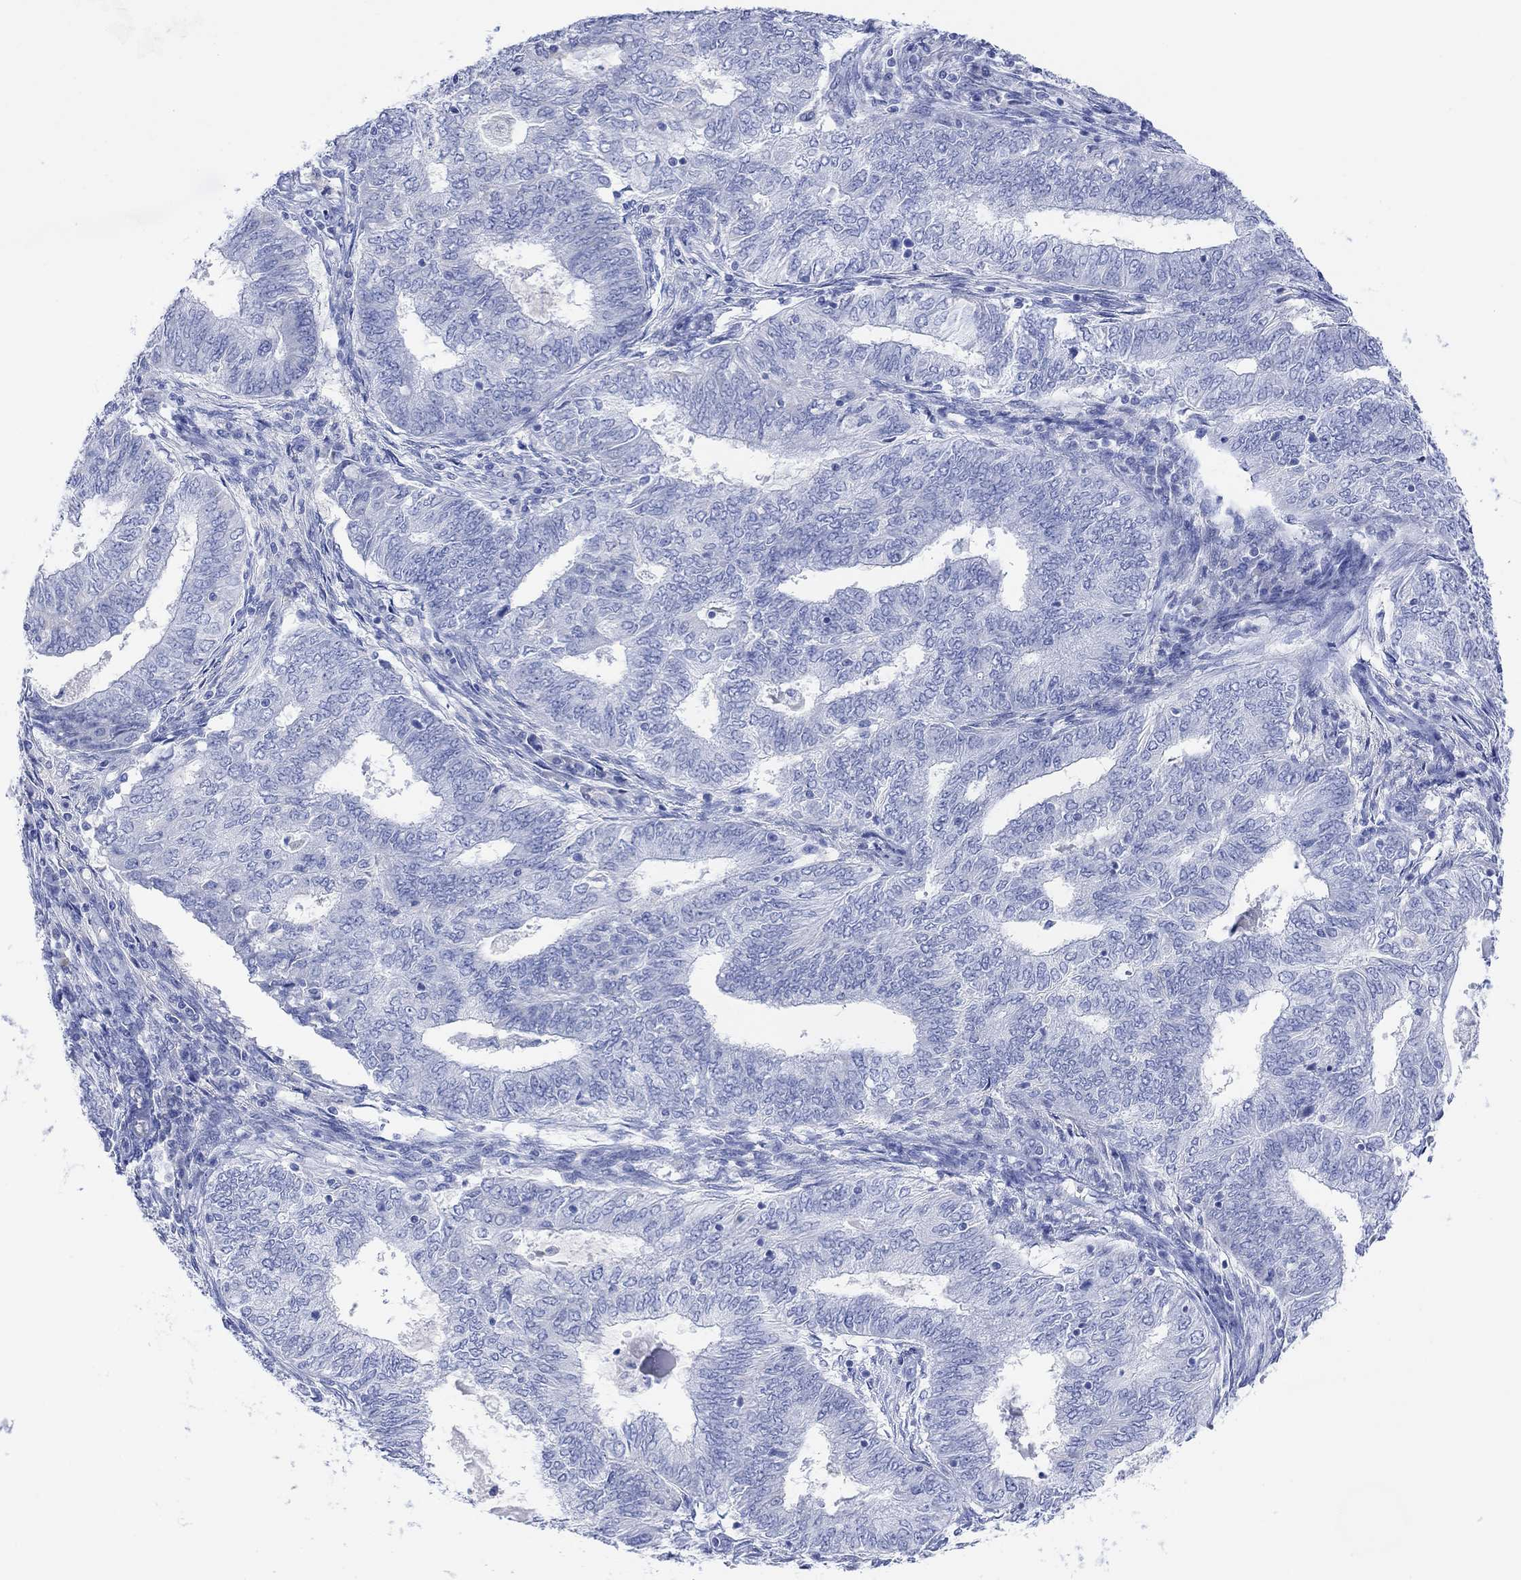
{"staining": {"intensity": "negative", "quantity": "none", "location": "none"}, "tissue": "endometrial cancer", "cell_type": "Tumor cells", "image_type": "cancer", "snomed": [{"axis": "morphology", "description": "Adenocarcinoma, NOS"}, {"axis": "topography", "description": "Endometrium"}], "caption": "Immunohistochemistry histopathology image of endometrial cancer stained for a protein (brown), which exhibits no expression in tumor cells.", "gene": "GNG13", "patient": {"sex": "female", "age": 62}}